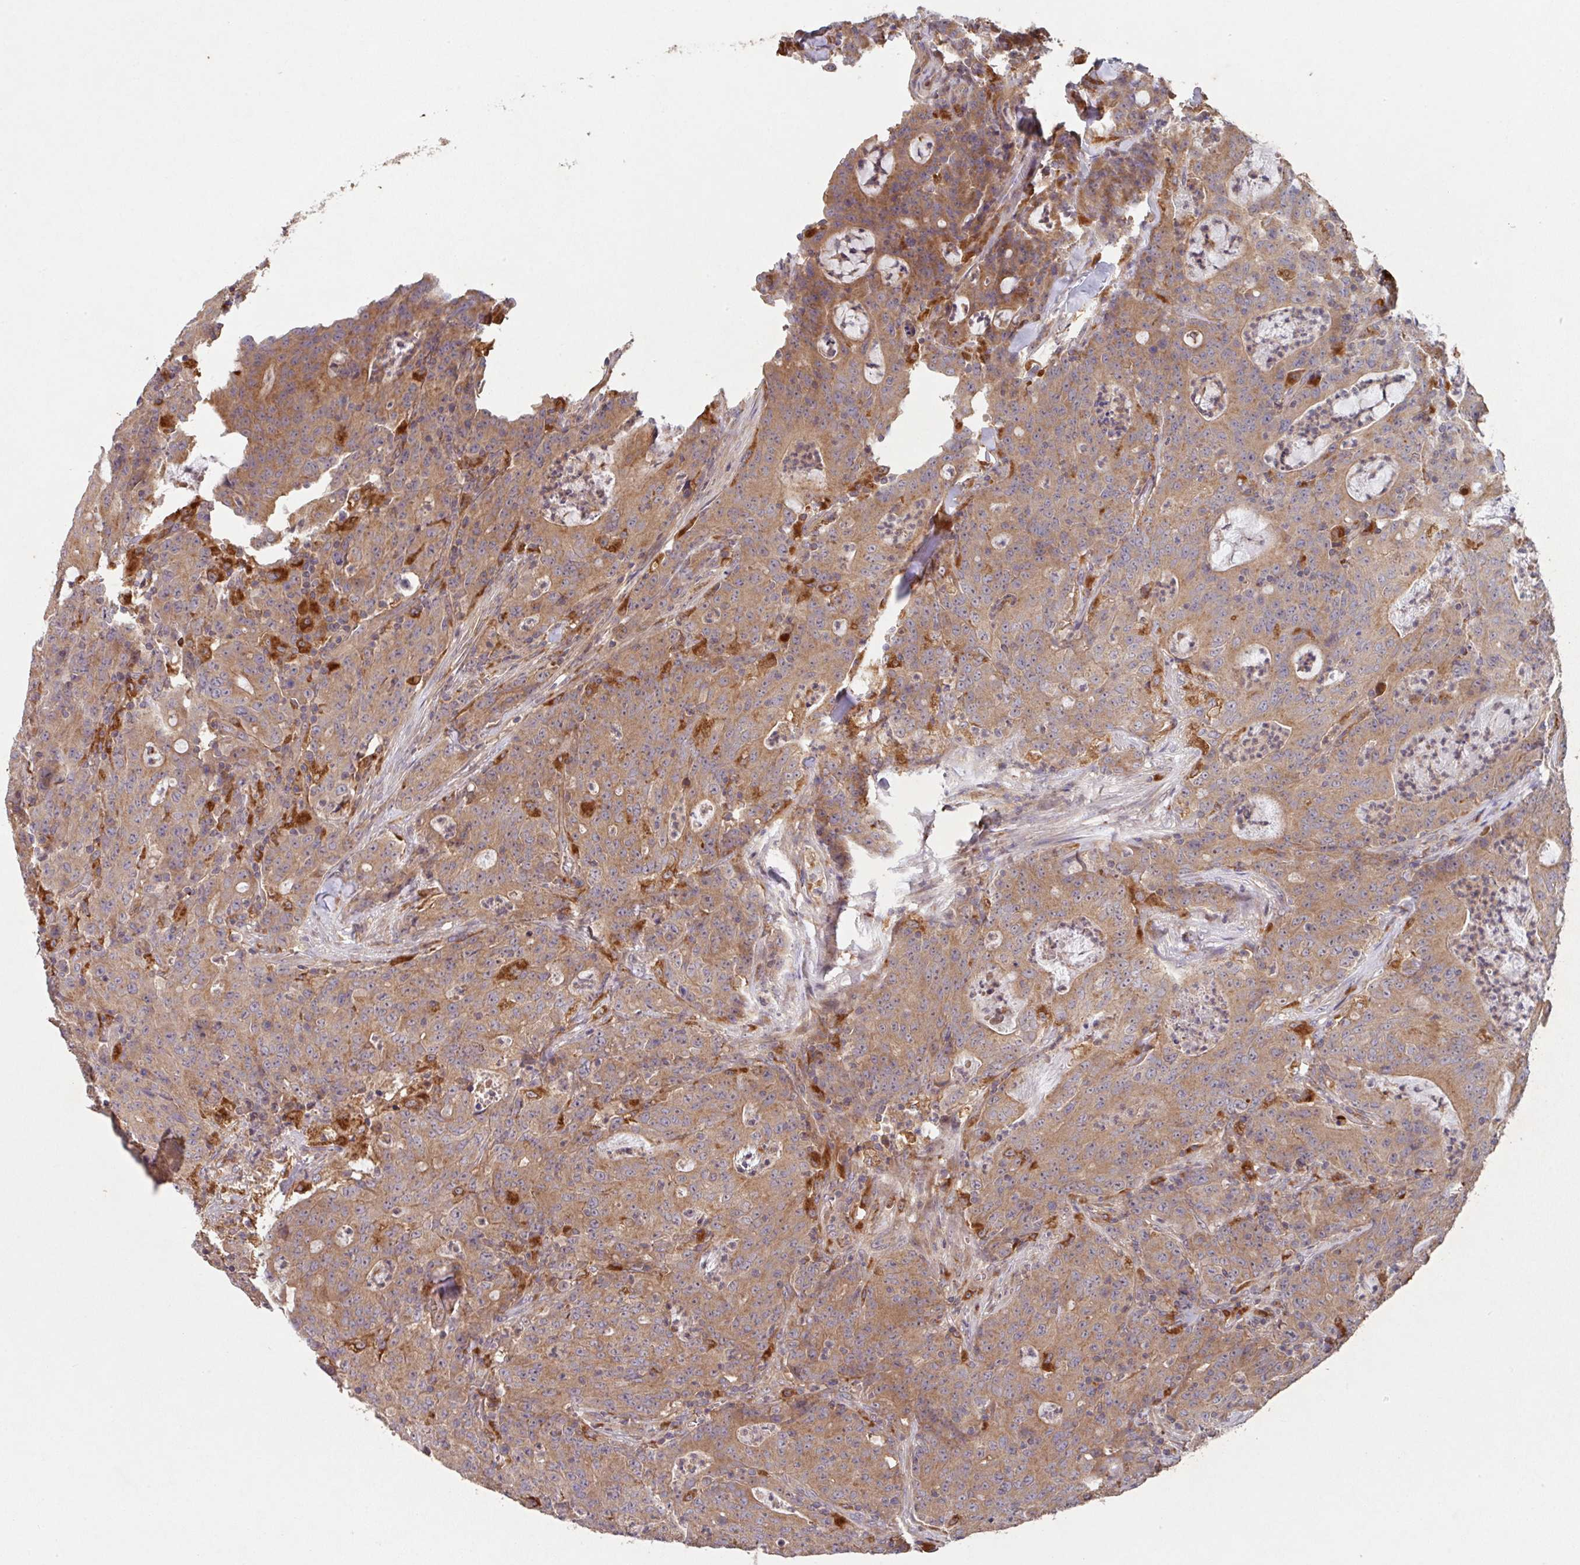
{"staining": {"intensity": "moderate", "quantity": ">75%", "location": "cytoplasmic/membranous"}, "tissue": "colorectal cancer", "cell_type": "Tumor cells", "image_type": "cancer", "snomed": [{"axis": "morphology", "description": "Adenocarcinoma, NOS"}, {"axis": "topography", "description": "Colon"}], "caption": "Immunohistochemical staining of human colorectal adenocarcinoma displays medium levels of moderate cytoplasmic/membranous protein expression in about >75% of tumor cells. (DAB = brown stain, brightfield microscopy at high magnification).", "gene": "TRIM14", "patient": {"sex": "male", "age": 83}}